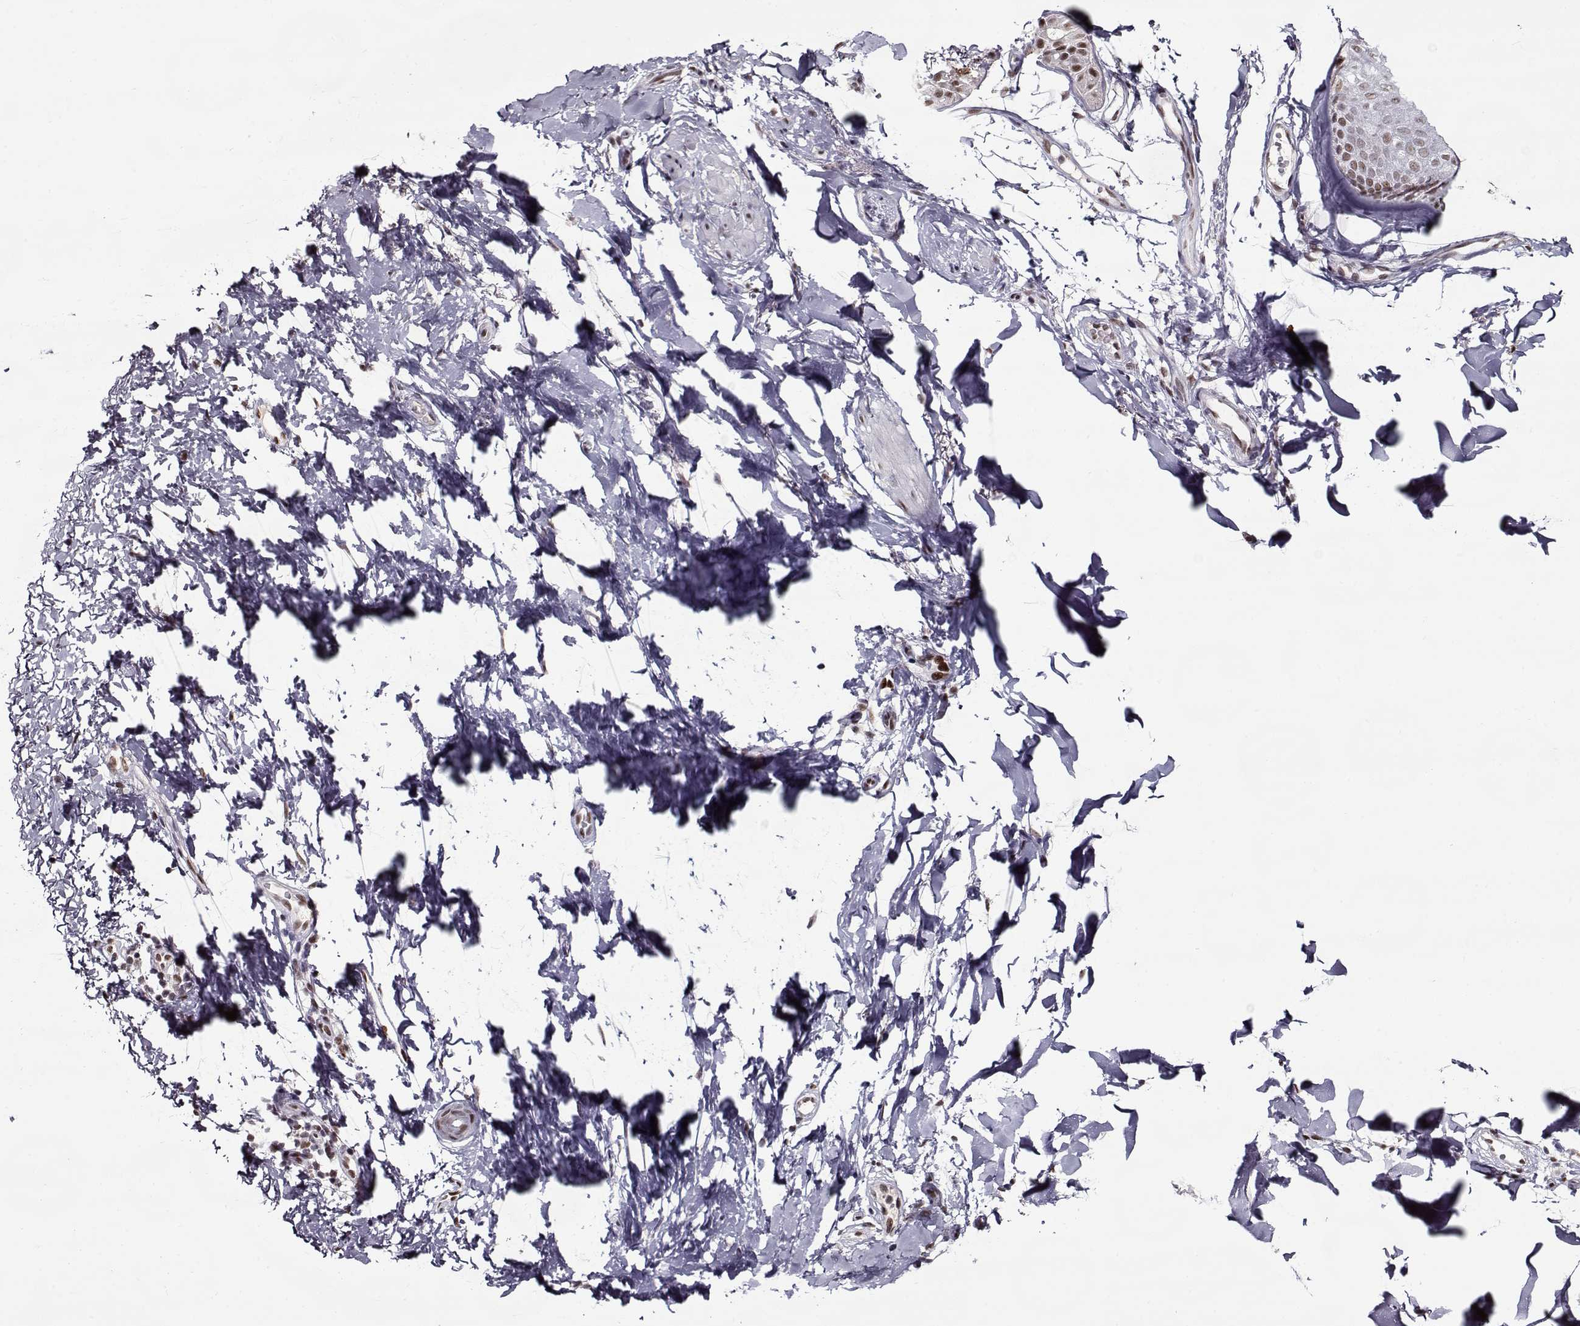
{"staining": {"intensity": "moderate", "quantity": ">75%", "location": "nuclear"}, "tissue": "skin cancer", "cell_type": "Tumor cells", "image_type": "cancer", "snomed": [{"axis": "morphology", "description": "Normal tissue, NOS"}, {"axis": "morphology", "description": "Basal cell carcinoma"}, {"axis": "topography", "description": "Skin"}], "caption": "Basal cell carcinoma (skin) stained for a protein (brown) exhibits moderate nuclear positive expression in approximately >75% of tumor cells.", "gene": "PRMT8", "patient": {"sex": "male", "age": 84}}